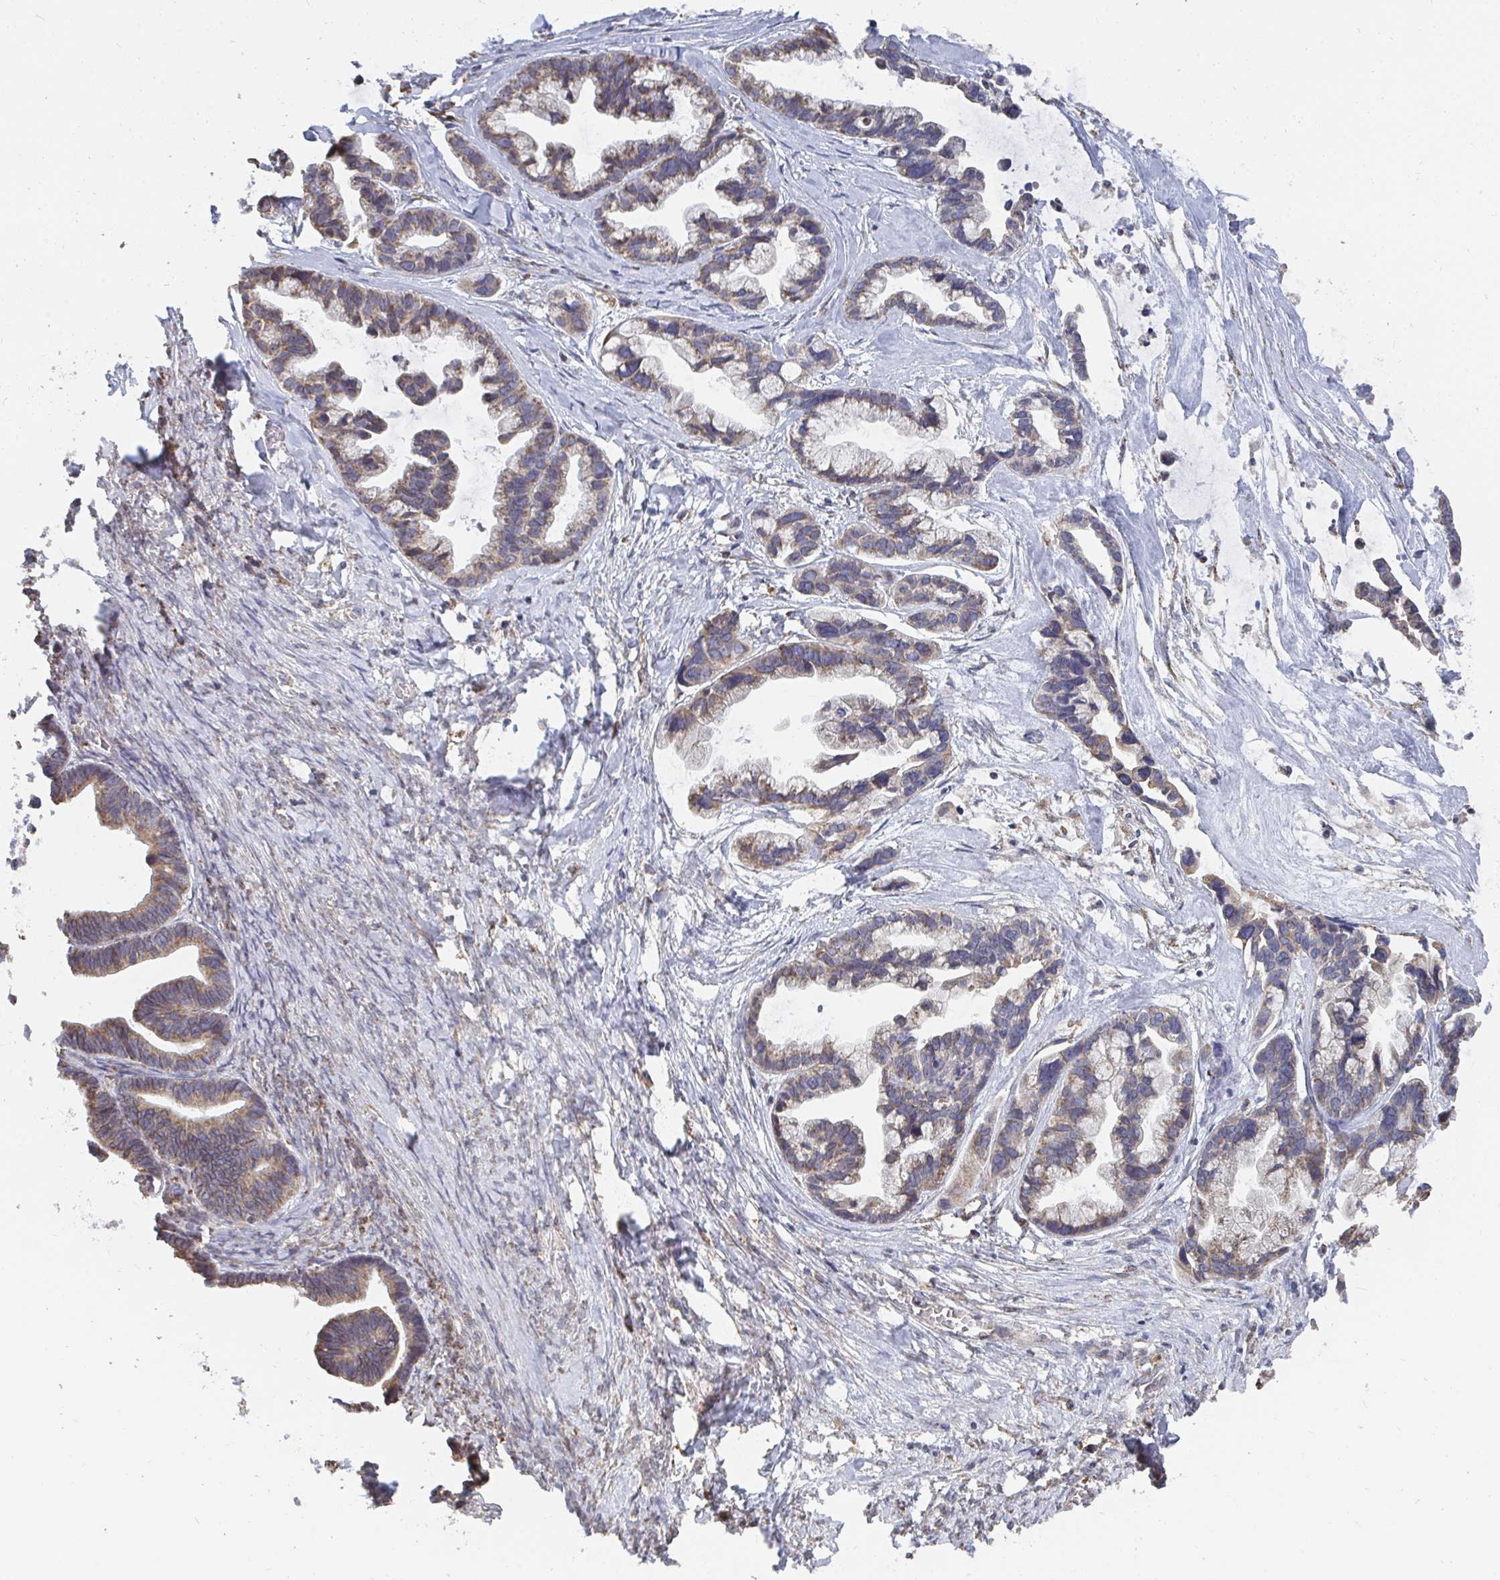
{"staining": {"intensity": "weak", "quantity": ">75%", "location": "cytoplasmic/membranous"}, "tissue": "ovarian cancer", "cell_type": "Tumor cells", "image_type": "cancer", "snomed": [{"axis": "morphology", "description": "Cystadenocarcinoma, serous, NOS"}, {"axis": "topography", "description": "Ovary"}], "caption": "Ovarian cancer stained with immunohistochemistry (IHC) demonstrates weak cytoplasmic/membranous staining in about >75% of tumor cells.", "gene": "ELAVL1", "patient": {"sex": "female", "age": 56}}